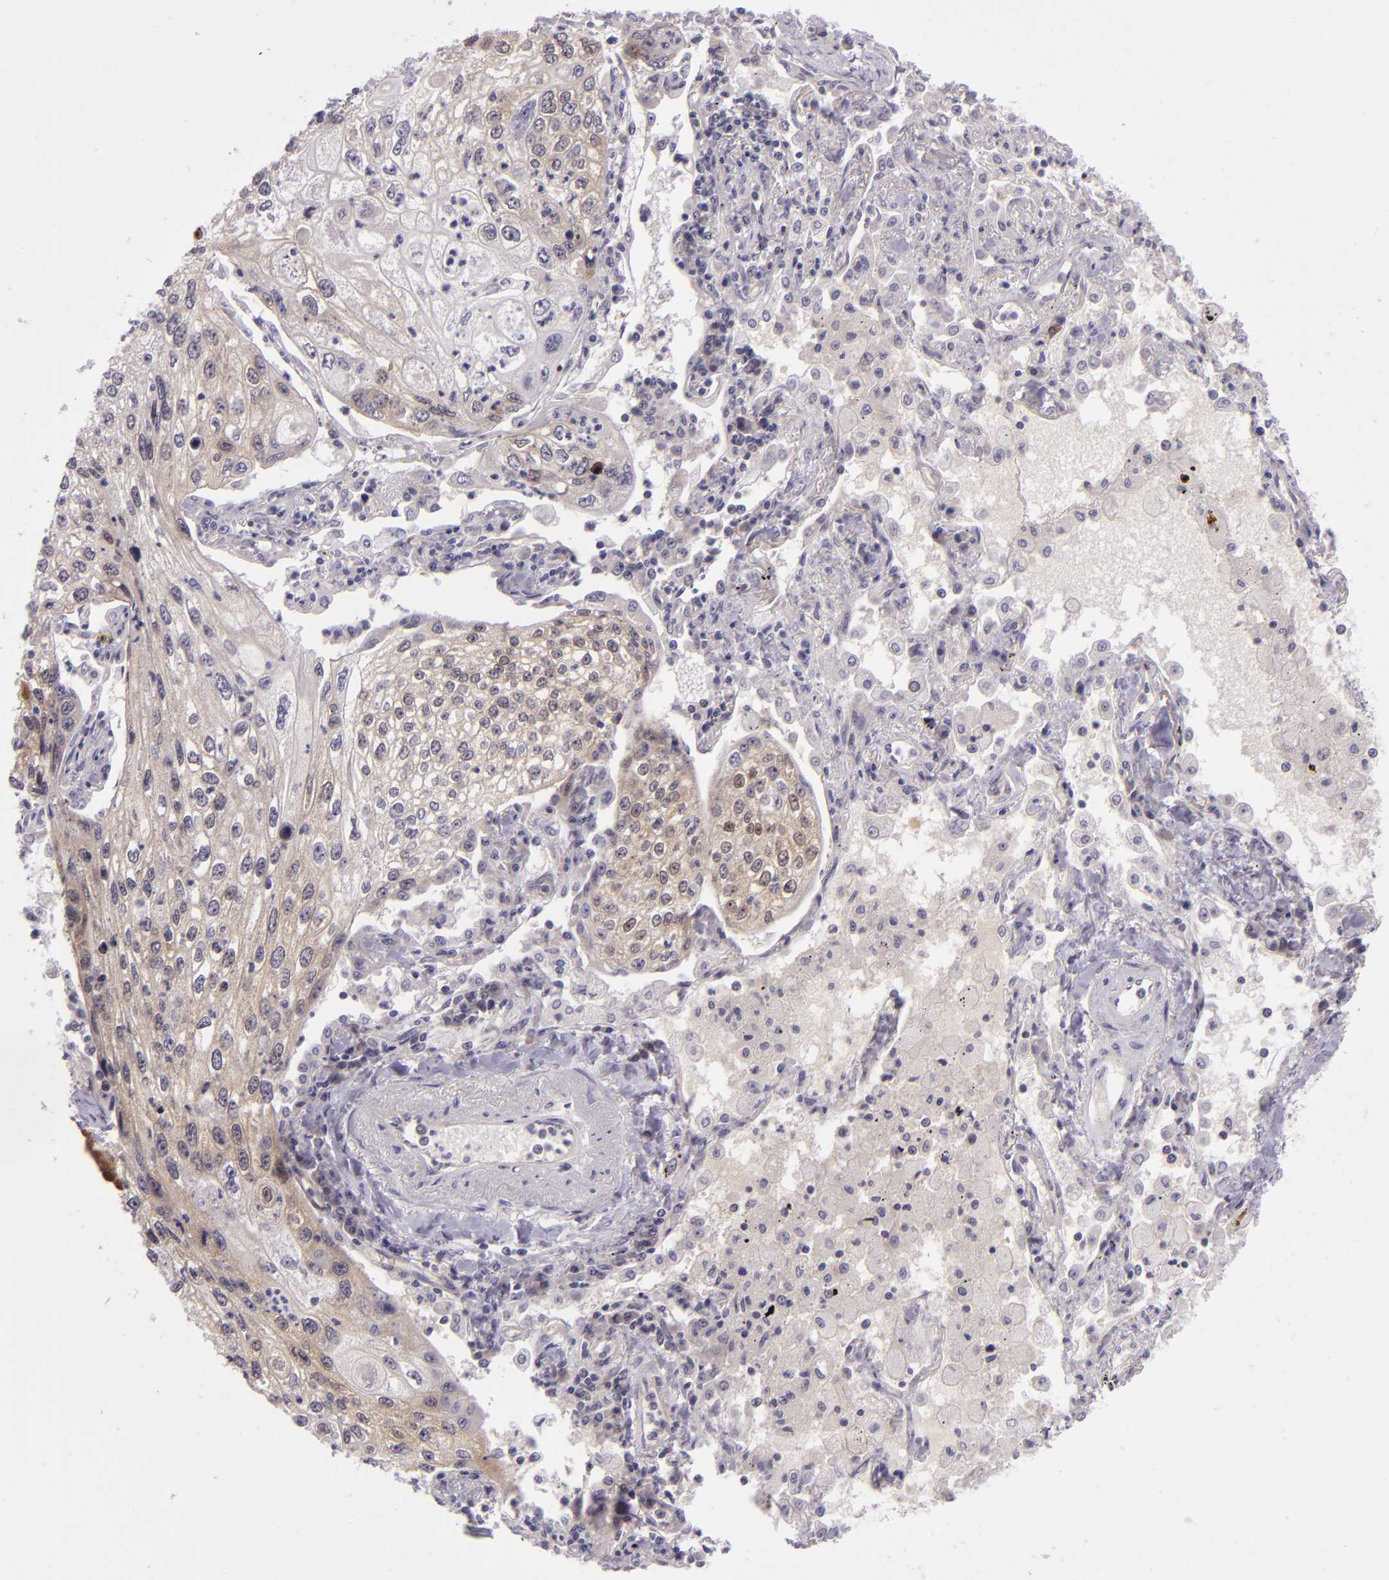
{"staining": {"intensity": "weak", "quantity": "25%-75%", "location": "cytoplasmic/membranous"}, "tissue": "lung cancer", "cell_type": "Tumor cells", "image_type": "cancer", "snomed": [{"axis": "morphology", "description": "Squamous cell carcinoma, NOS"}, {"axis": "topography", "description": "Lung"}], "caption": "Brown immunohistochemical staining in lung squamous cell carcinoma shows weak cytoplasmic/membranous expression in about 25%-75% of tumor cells.", "gene": "CSE1L", "patient": {"sex": "male", "age": 75}}